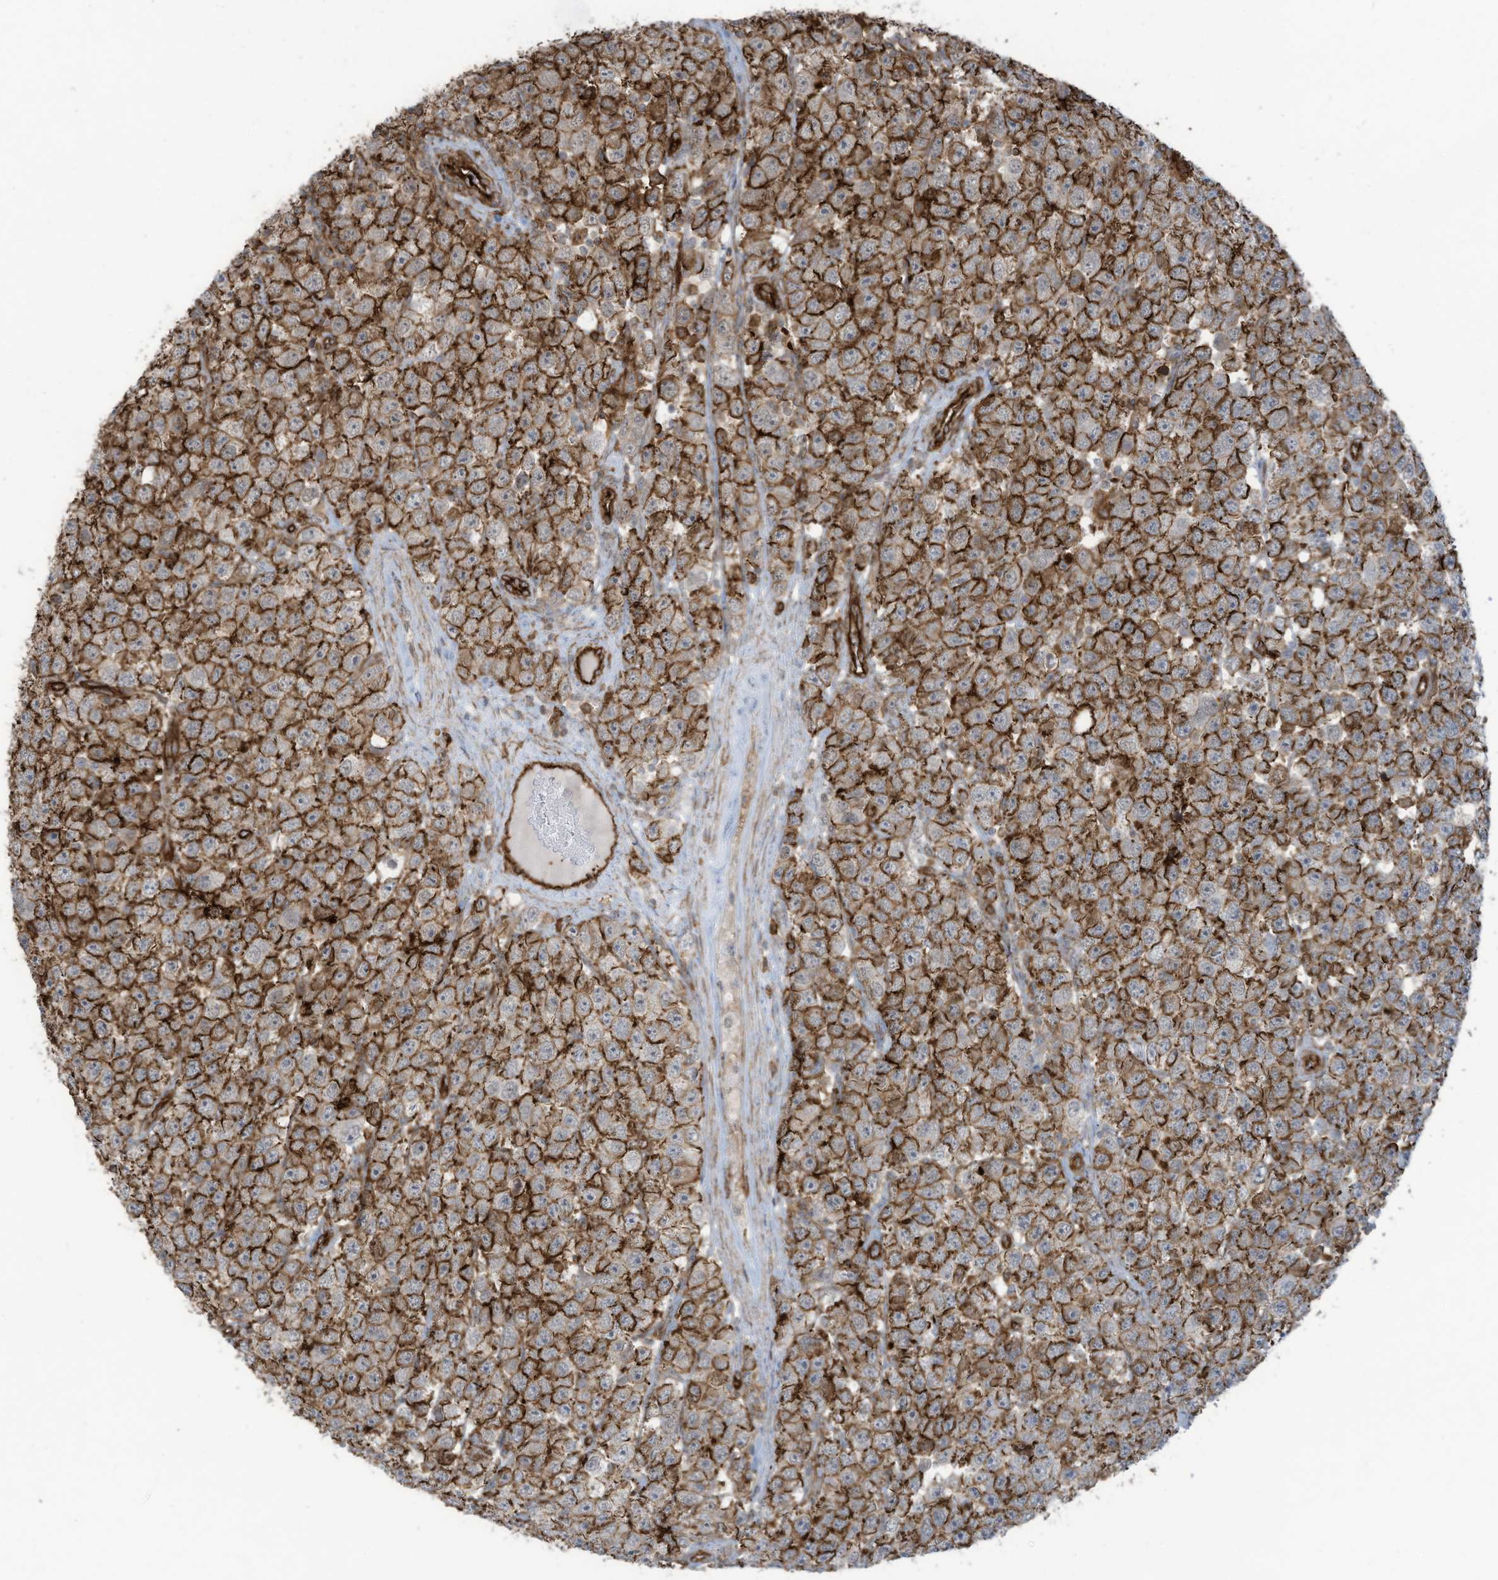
{"staining": {"intensity": "strong", "quantity": ">75%", "location": "cytoplasmic/membranous"}, "tissue": "testis cancer", "cell_type": "Tumor cells", "image_type": "cancer", "snomed": [{"axis": "morphology", "description": "Seminoma, NOS"}, {"axis": "topography", "description": "Testis"}], "caption": "Immunohistochemical staining of testis seminoma demonstrates high levels of strong cytoplasmic/membranous protein staining in approximately >75% of tumor cells.", "gene": "SLC9A2", "patient": {"sex": "male", "age": 28}}